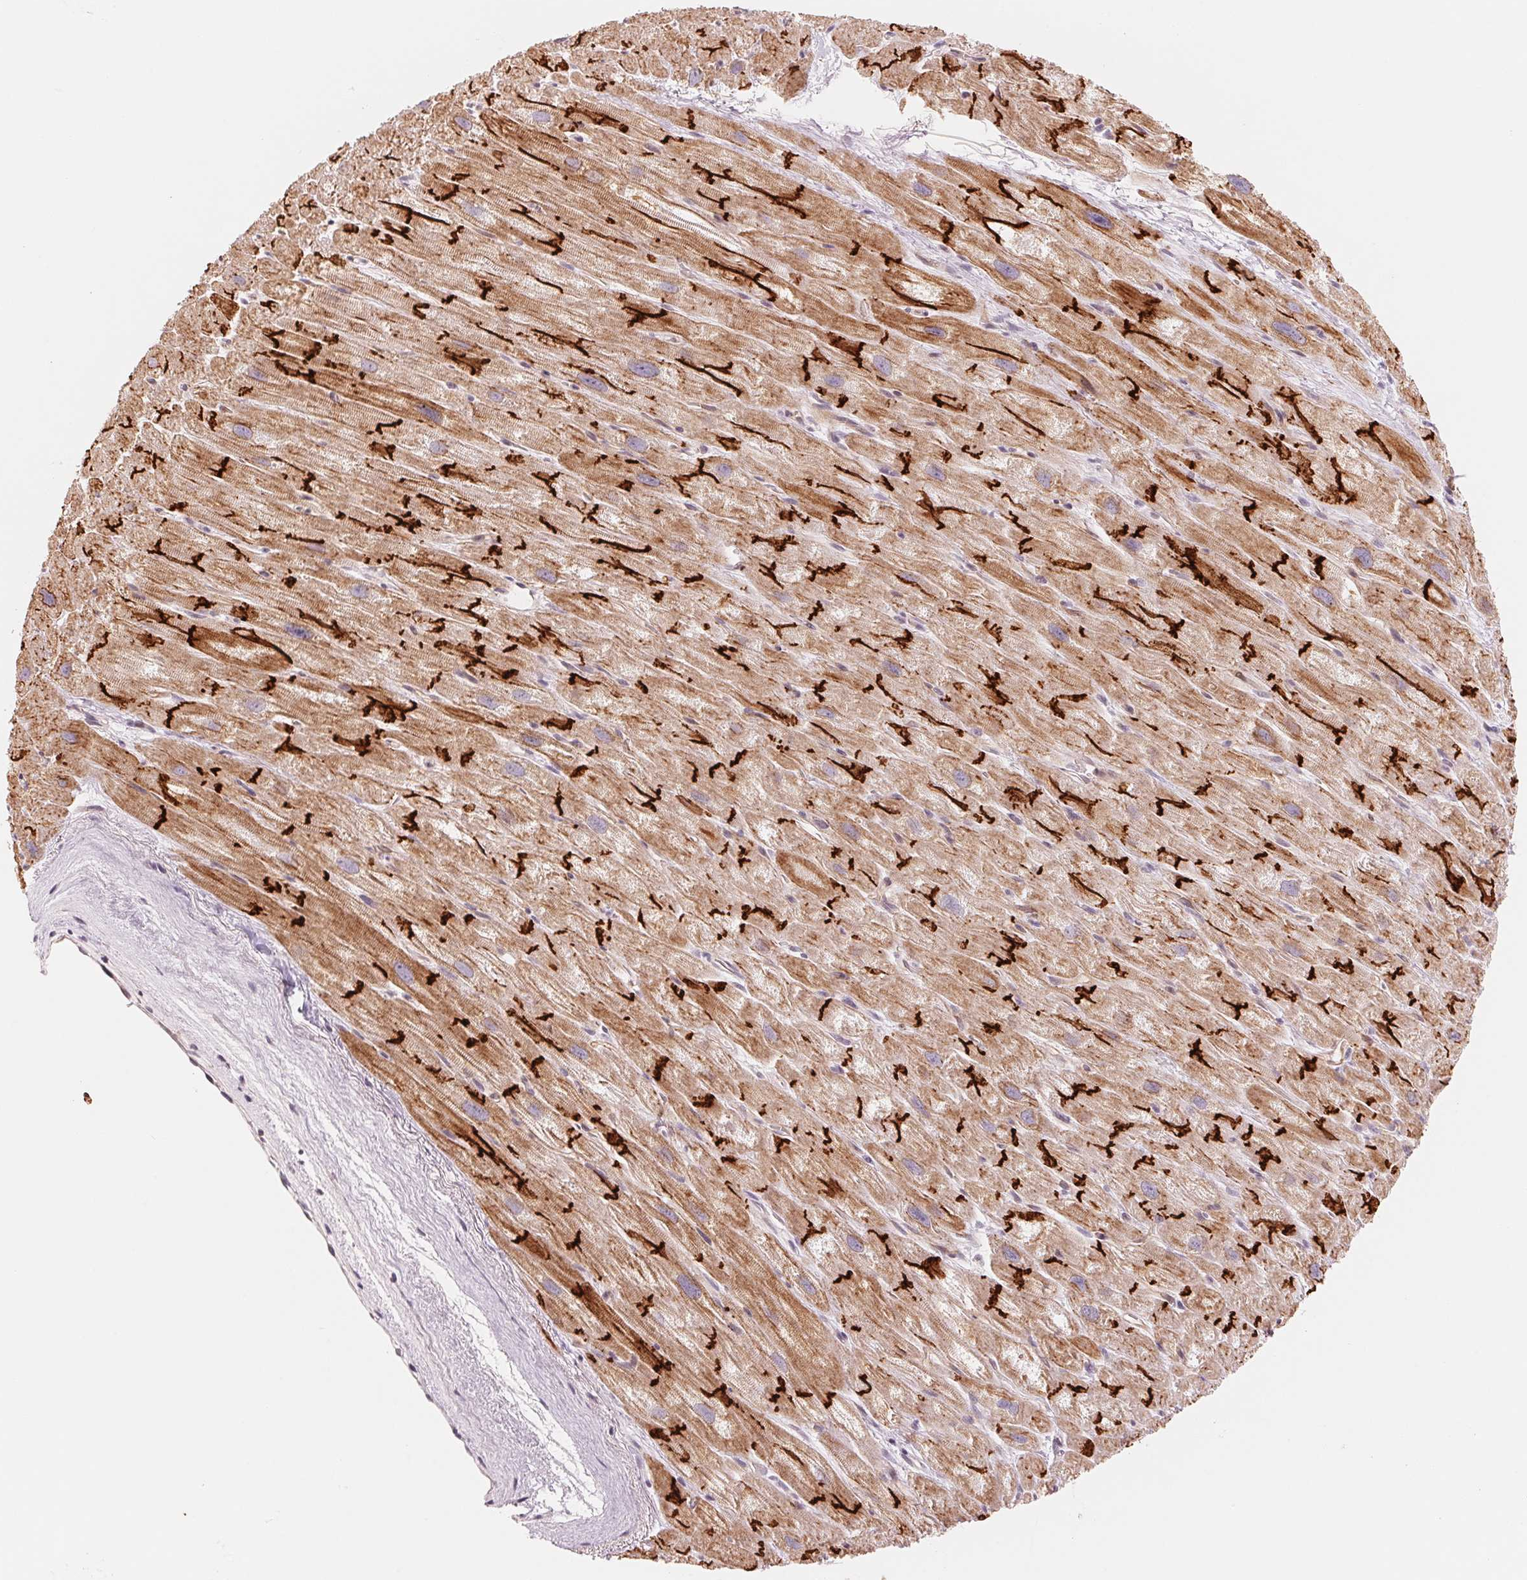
{"staining": {"intensity": "strong", "quantity": "25%-75%", "location": "cytoplasmic/membranous"}, "tissue": "heart muscle", "cell_type": "Cardiomyocytes", "image_type": "normal", "snomed": [{"axis": "morphology", "description": "Normal tissue, NOS"}, {"axis": "topography", "description": "Heart"}], "caption": "Heart muscle stained for a protein (brown) shows strong cytoplasmic/membranous positive positivity in approximately 25%-75% of cardiomyocytes.", "gene": "SLC17A4", "patient": {"sex": "male", "age": 61}}